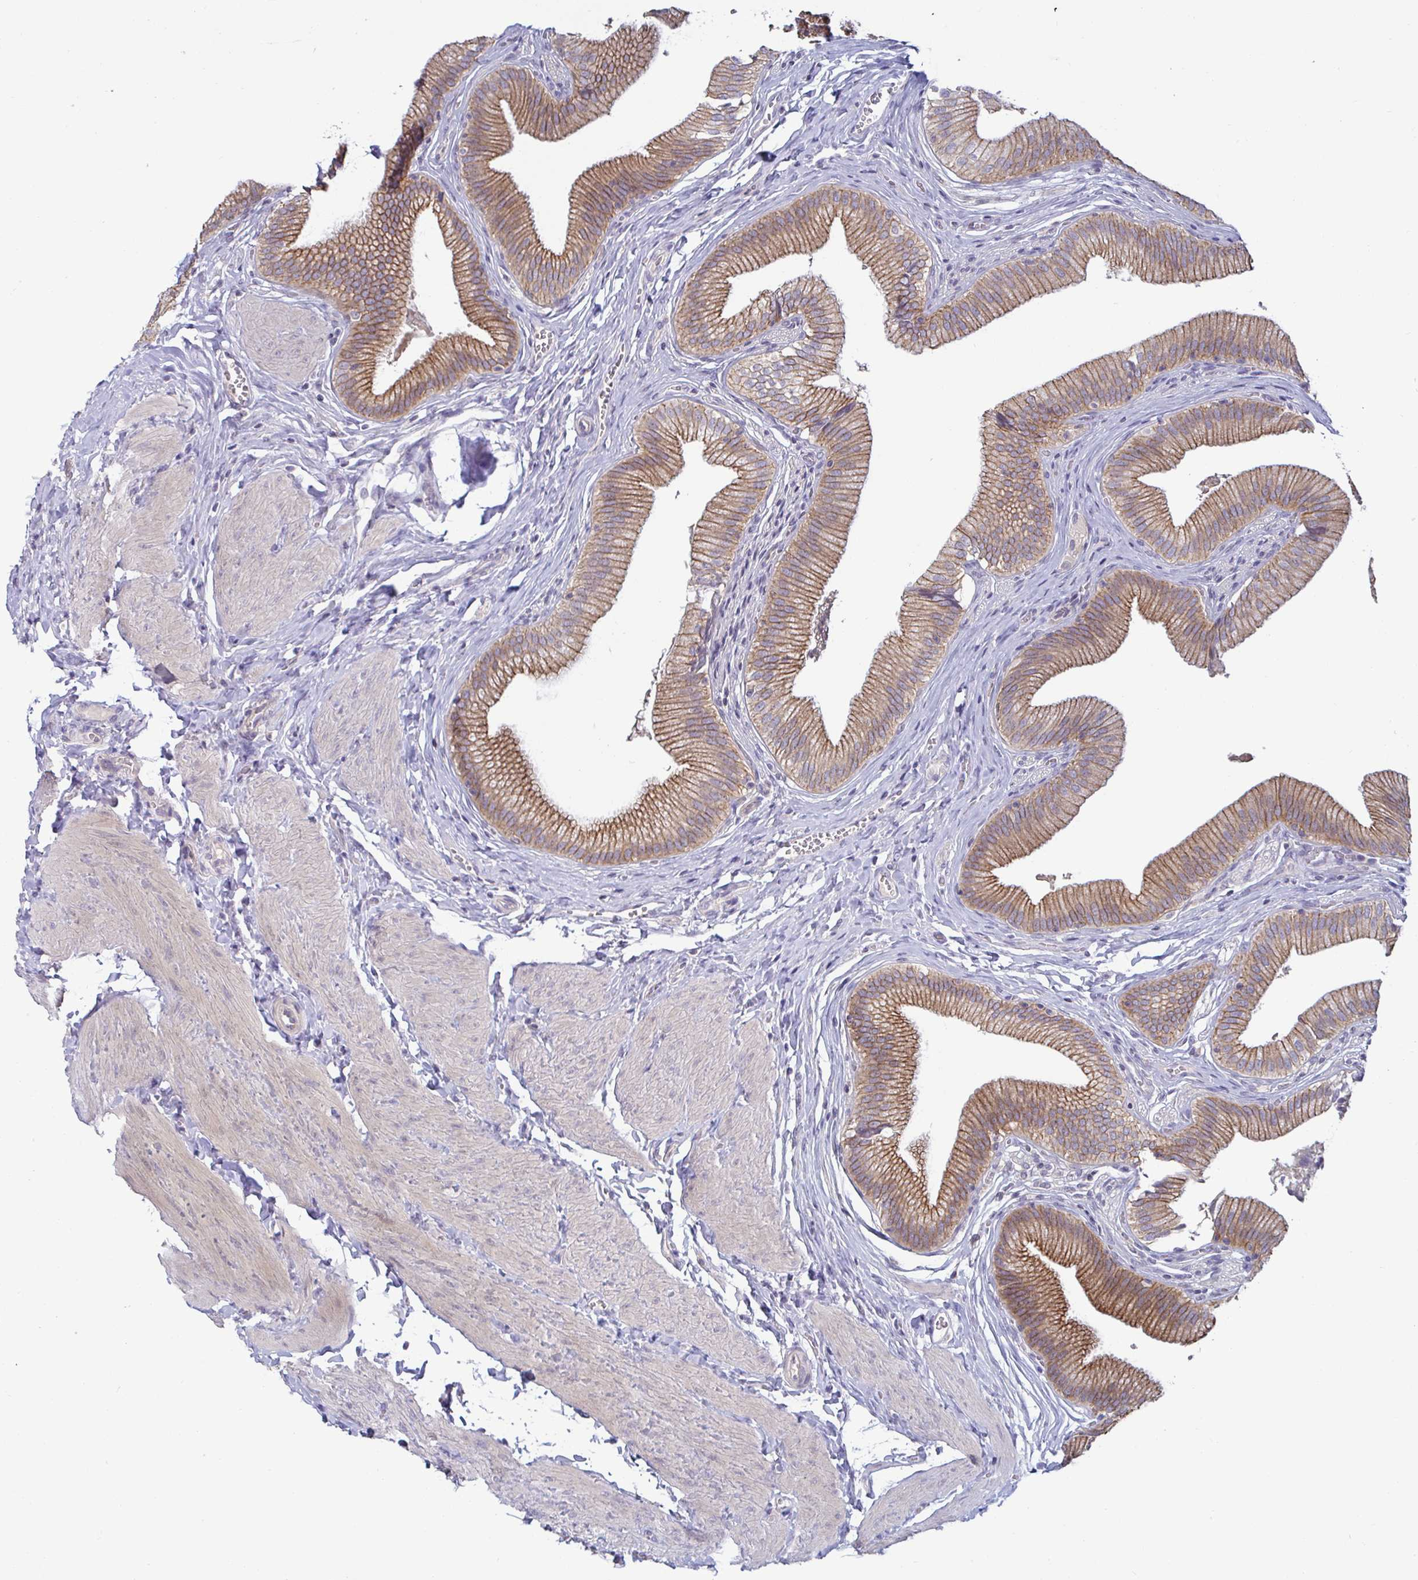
{"staining": {"intensity": "strong", "quantity": ">75%", "location": "cytoplasmic/membranous"}, "tissue": "gallbladder", "cell_type": "Glandular cells", "image_type": "normal", "snomed": [{"axis": "morphology", "description": "Normal tissue, NOS"}, {"axis": "topography", "description": "Gallbladder"}, {"axis": "topography", "description": "Peripheral nerve tissue"}], "caption": "Glandular cells demonstrate strong cytoplasmic/membranous expression in approximately >75% of cells in normal gallbladder. Using DAB (3,3'-diaminobenzidine) (brown) and hematoxylin (blue) stains, captured at high magnification using brightfield microscopy.", "gene": "GSTM1", "patient": {"sex": "male", "age": 17}}